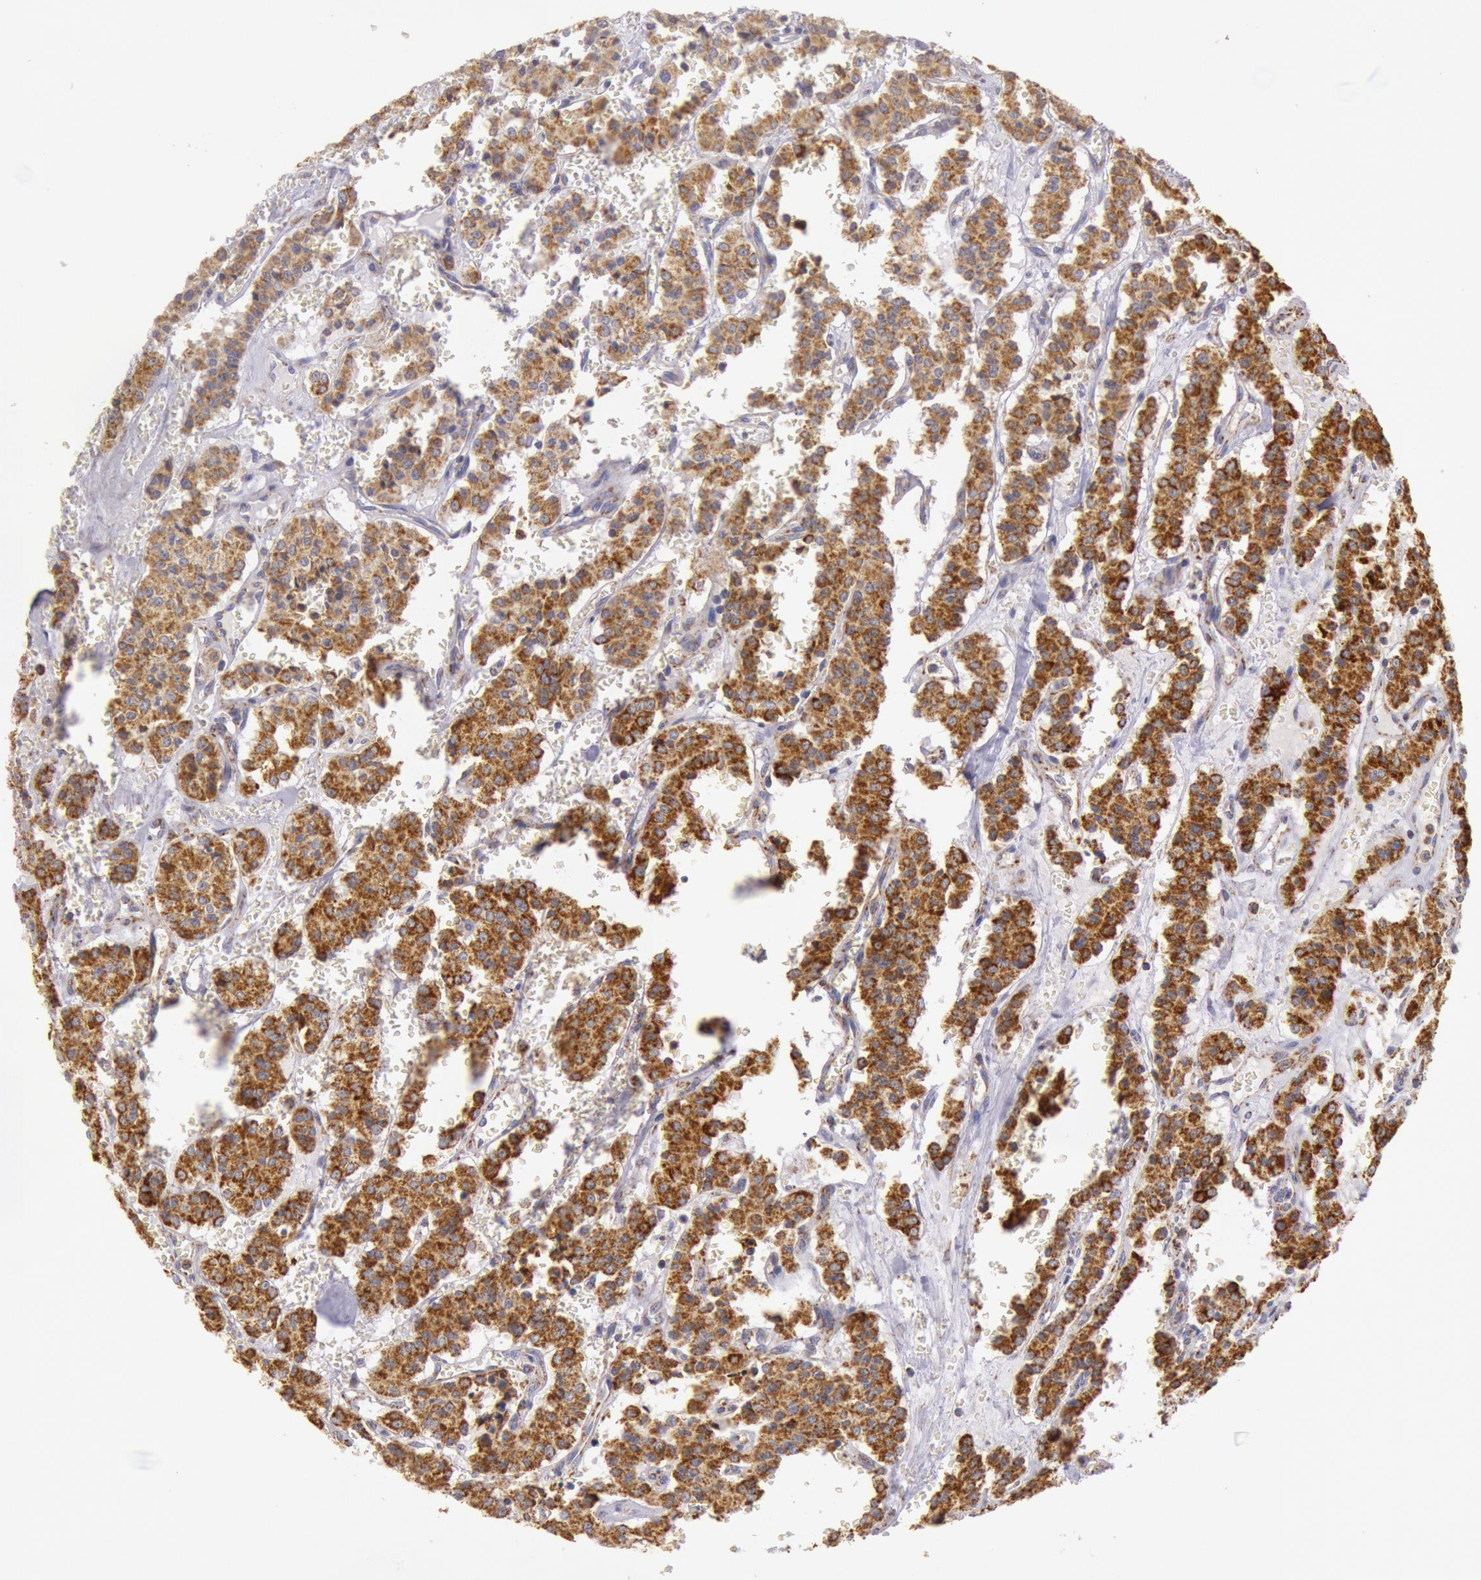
{"staining": {"intensity": "moderate", "quantity": ">75%", "location": "cytoplasmic/membranous"}, "tissue": "carcinoid", "cell_type": "Tumor cells", "image_type": "cancer", "snomed": [{"axis": "morphology", "description": "Carcinoid, malignant, NOS"}, {"axis": "topography", "description": "Bronchus"}], "caption": "High-power microscopy captured an immunohistochemistry (IHC) image of carcinoid (malignant), revealing moderate cytoplasmic/membranous expression in about >75% of tumor cells. Using DAB (3,3'-diaminobenzidine) (brown) and hematoxylin (blue) stains, captured at high magnification using brightfield microscopy.", "gene": "CYC1", "patient": {"sex": "male", "age": 55}}